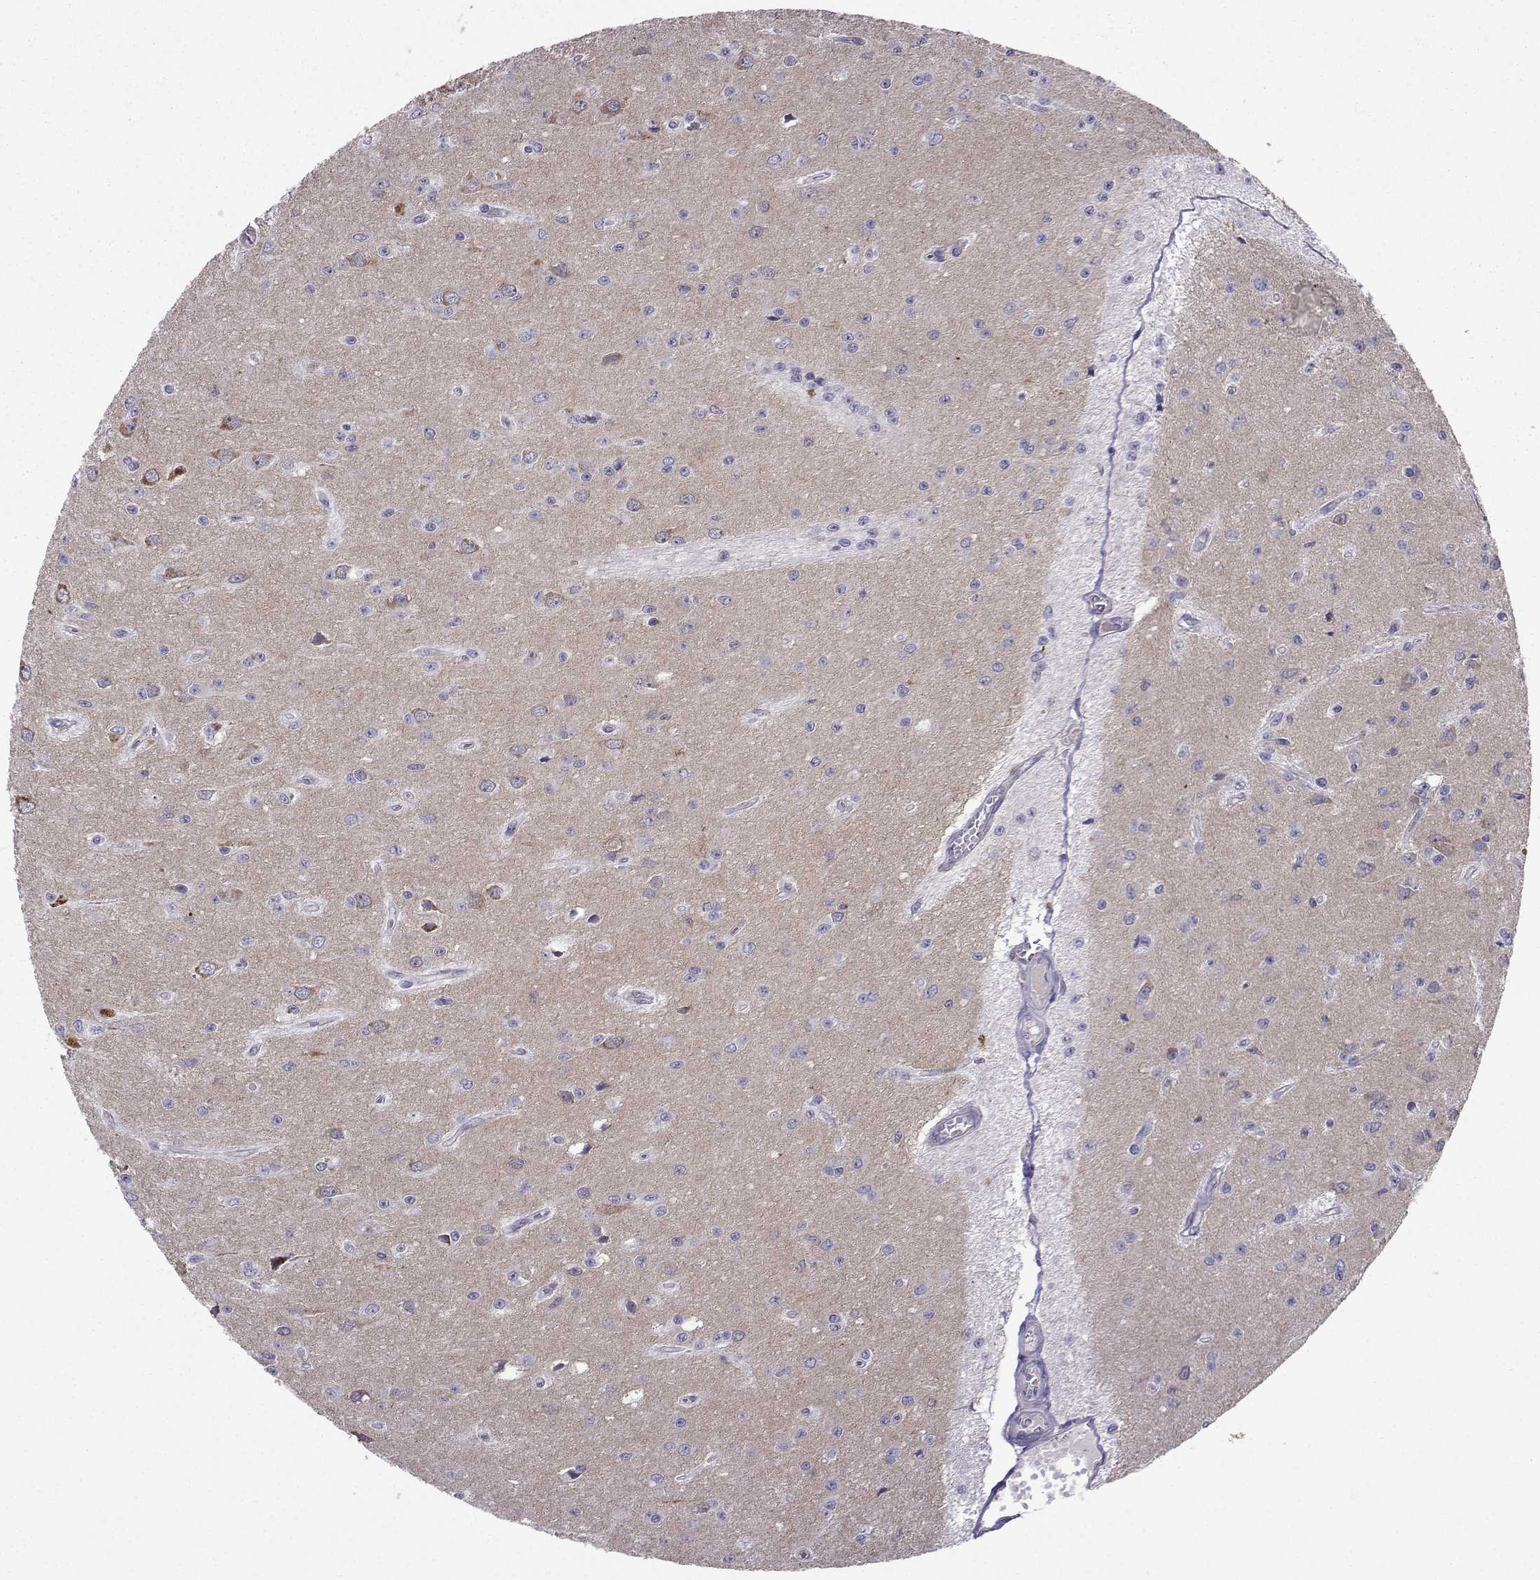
{"staining": {"intensity": "negative", "quantity": "none", "location": "none"}, "tissue": "glioma", "cell_type": "Tumor cells", "image_type": "cancer", "snomed": [{"axis": "morphology", "description": "Glioma, malignant, Low grade"}, {"axis": "topography", "description": "Brain"}], "caption": "Micrograph shows no significant protein staining in tumor cells of glioma.", "gene": "STXBP5", "patient": {"sex": "female", "age": 45}}